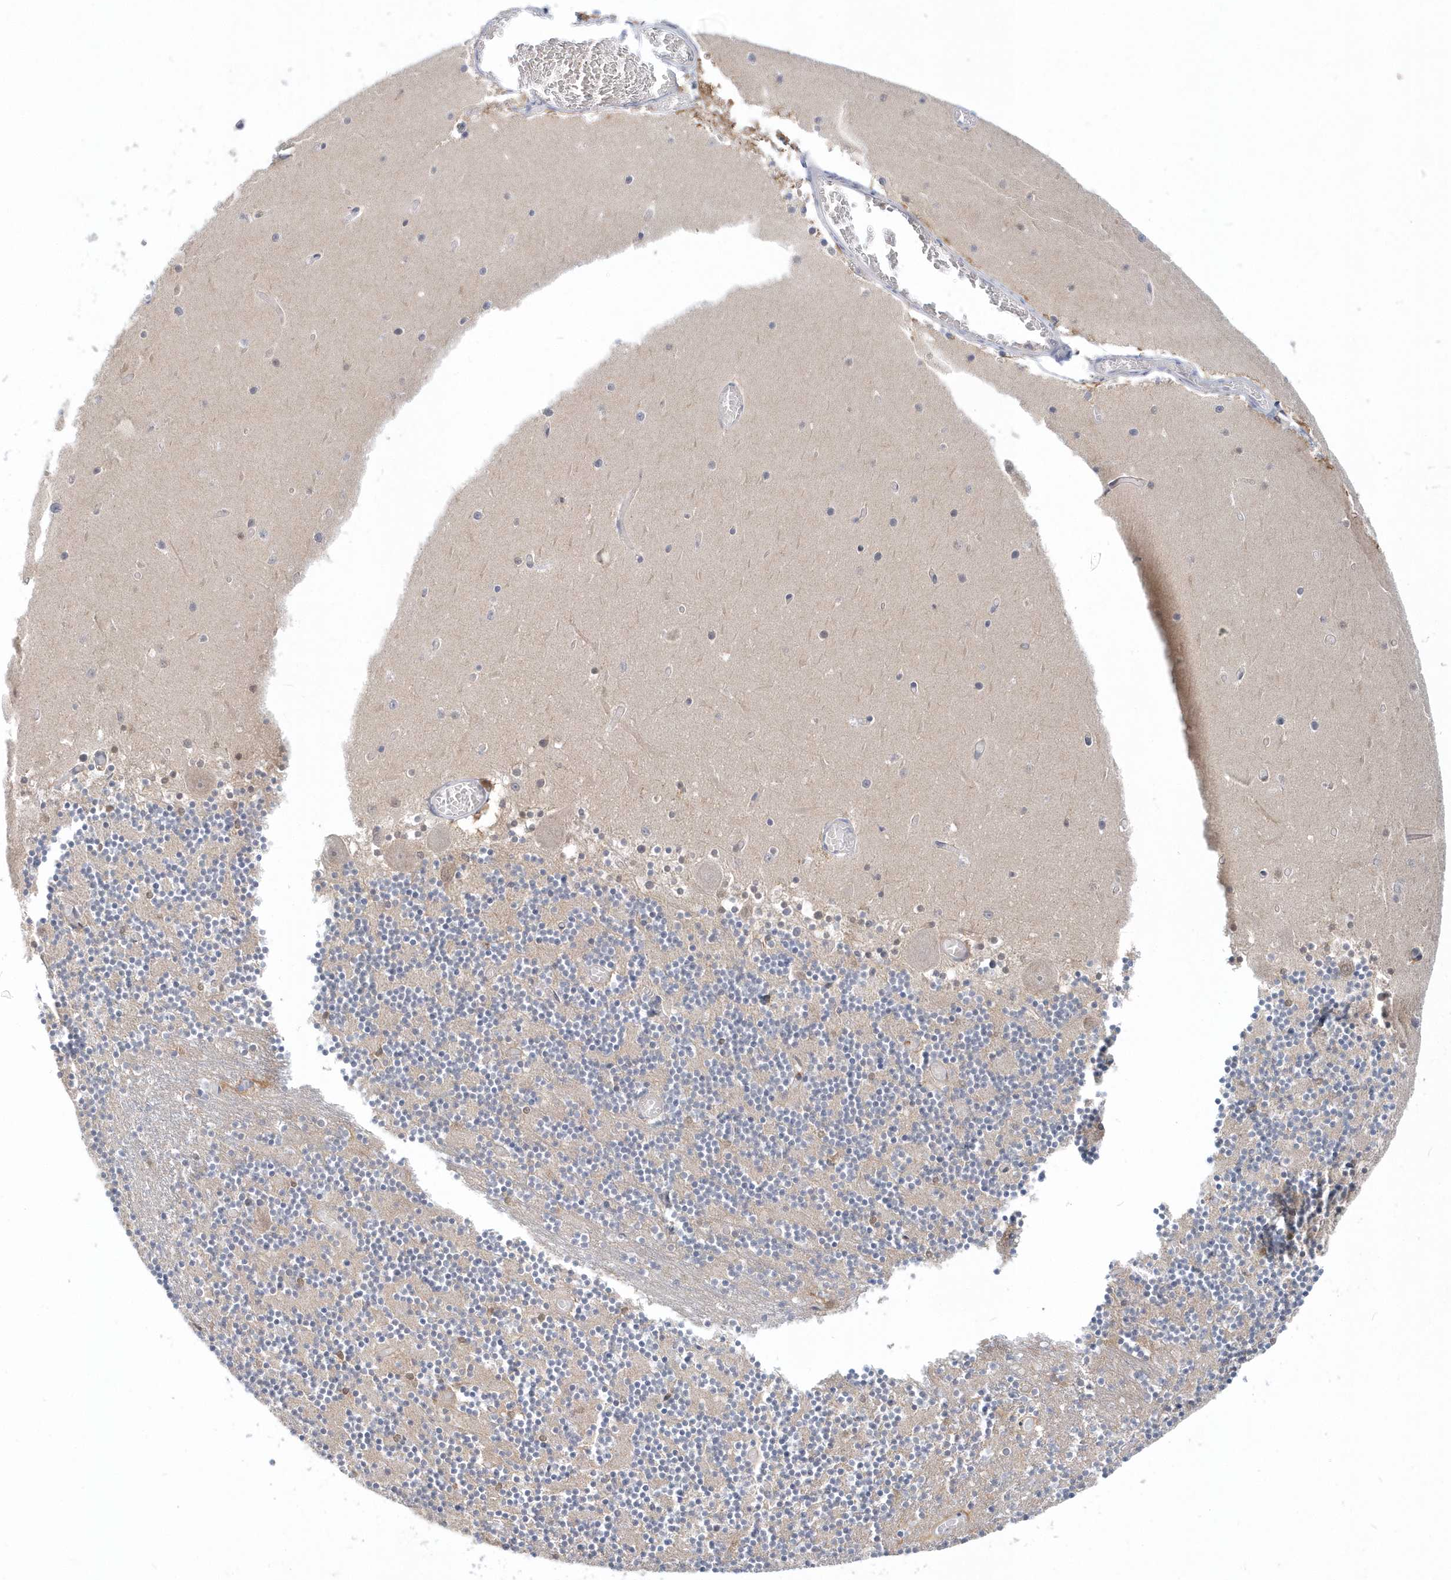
{"staining": {"intensity": "negative", "quantity": "none", "location": "none"}, "tissue": "cerebellum", "cell_type": "Cells in granular layer", "image_type": "normal", "snomed": [{"axis": "morphology", "description": "Normal tissue, NOS"}, {"axis": "topography", "description": "Cerebellum"}], "caption": "A photomicrograph of cerebellum stained for a protein shows no brown staining in cells in granular layer.", "gene": "RNF7", "patient": {"sex": "female", "age": 28}}